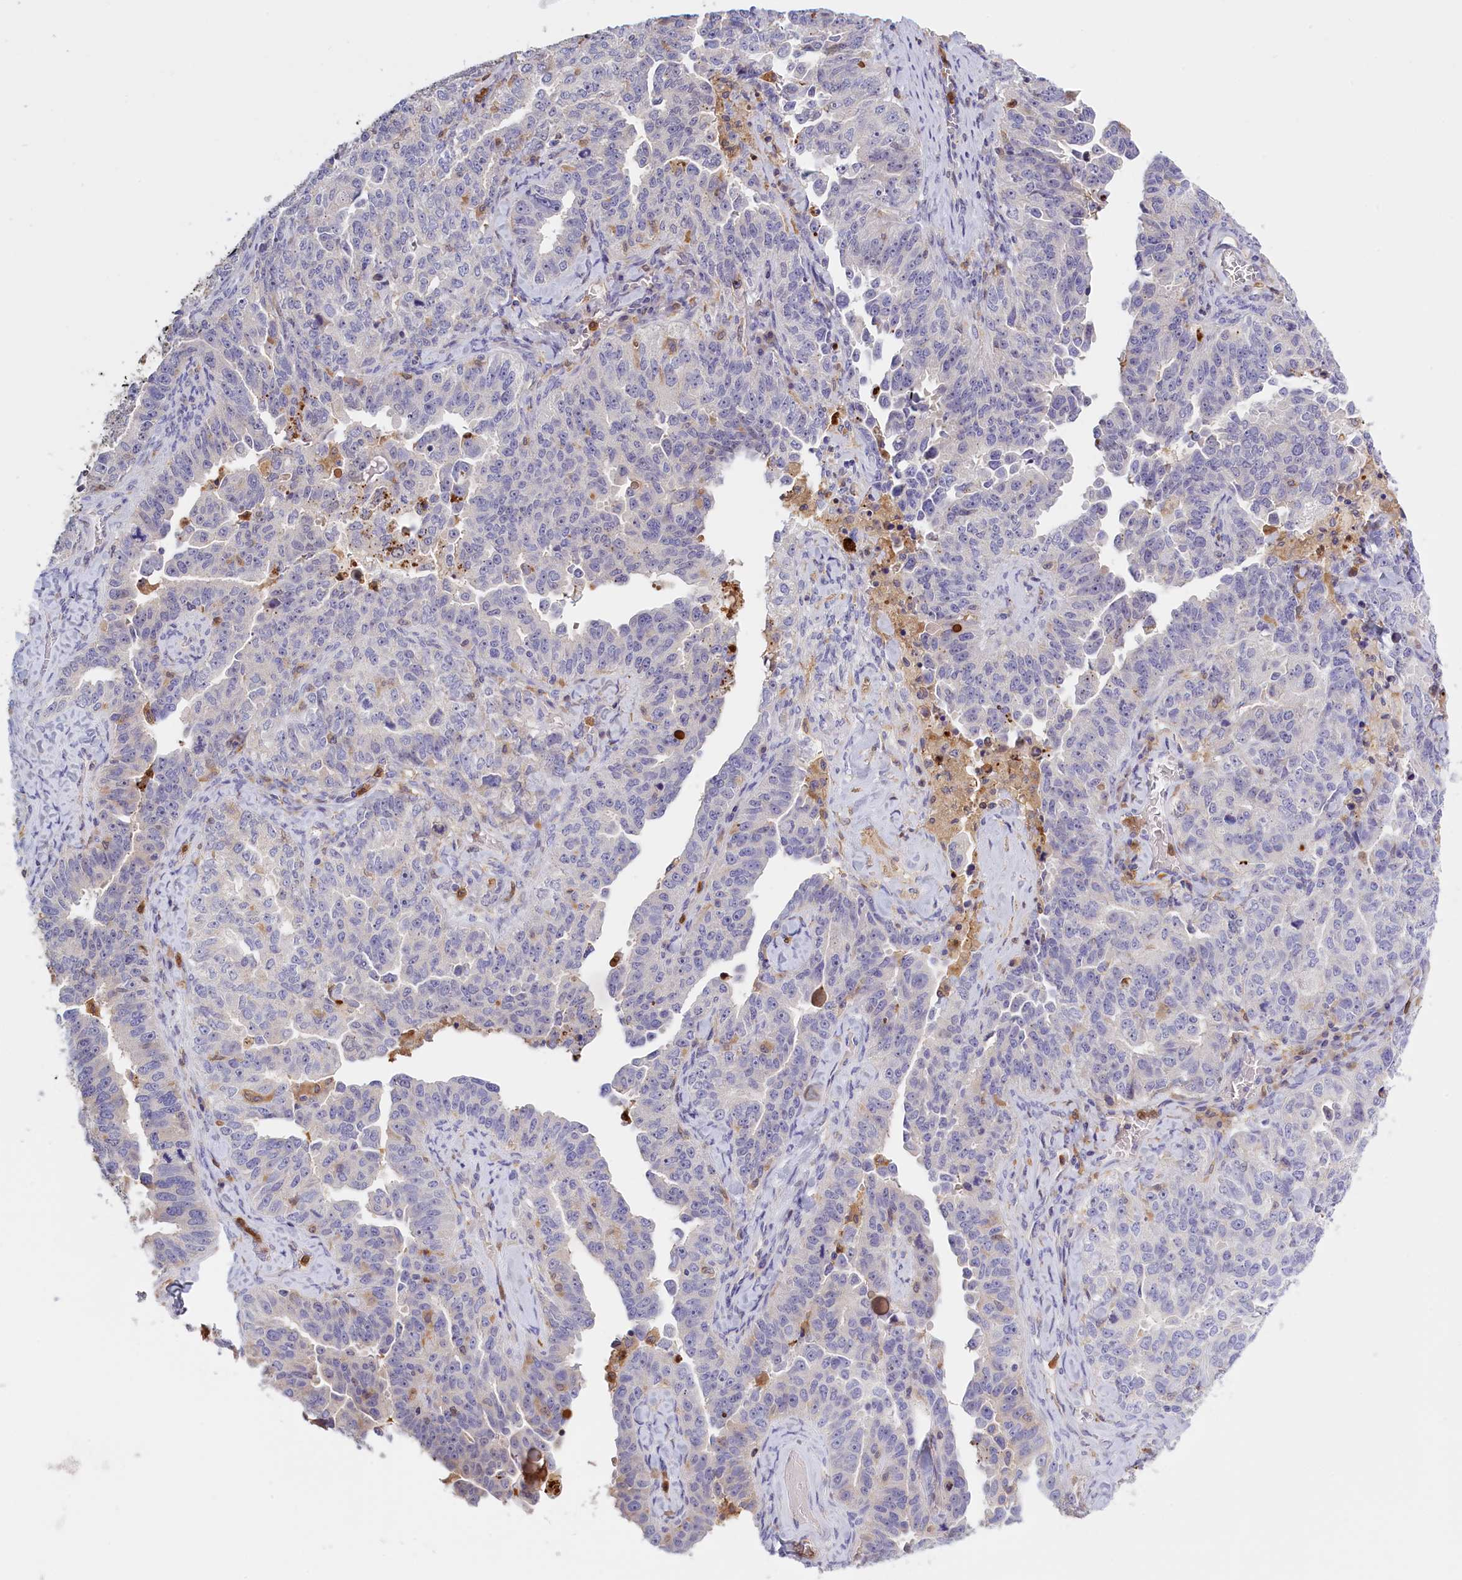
{"staining": {"intensity": "negative", "quantity": "none", "location": "none"}, "tissue": "ovarian cancer", "cell_type": "Tumor cells", "image_type": "cancer", "snomed": [{"axis": "morphology", "description": "Carcinoma, endometroid"}, {"axis": "topography", "description": "Ovary"}], "caption": "Immunohistochemistry (IHC) image of neoplastic tissue: ovarian endometroid carcinoma stained with DAB exhibits no significant protein positivity in tumor cells.", "gene": "FAM149B1", "patient": {"sex": "female", "age": 62}}